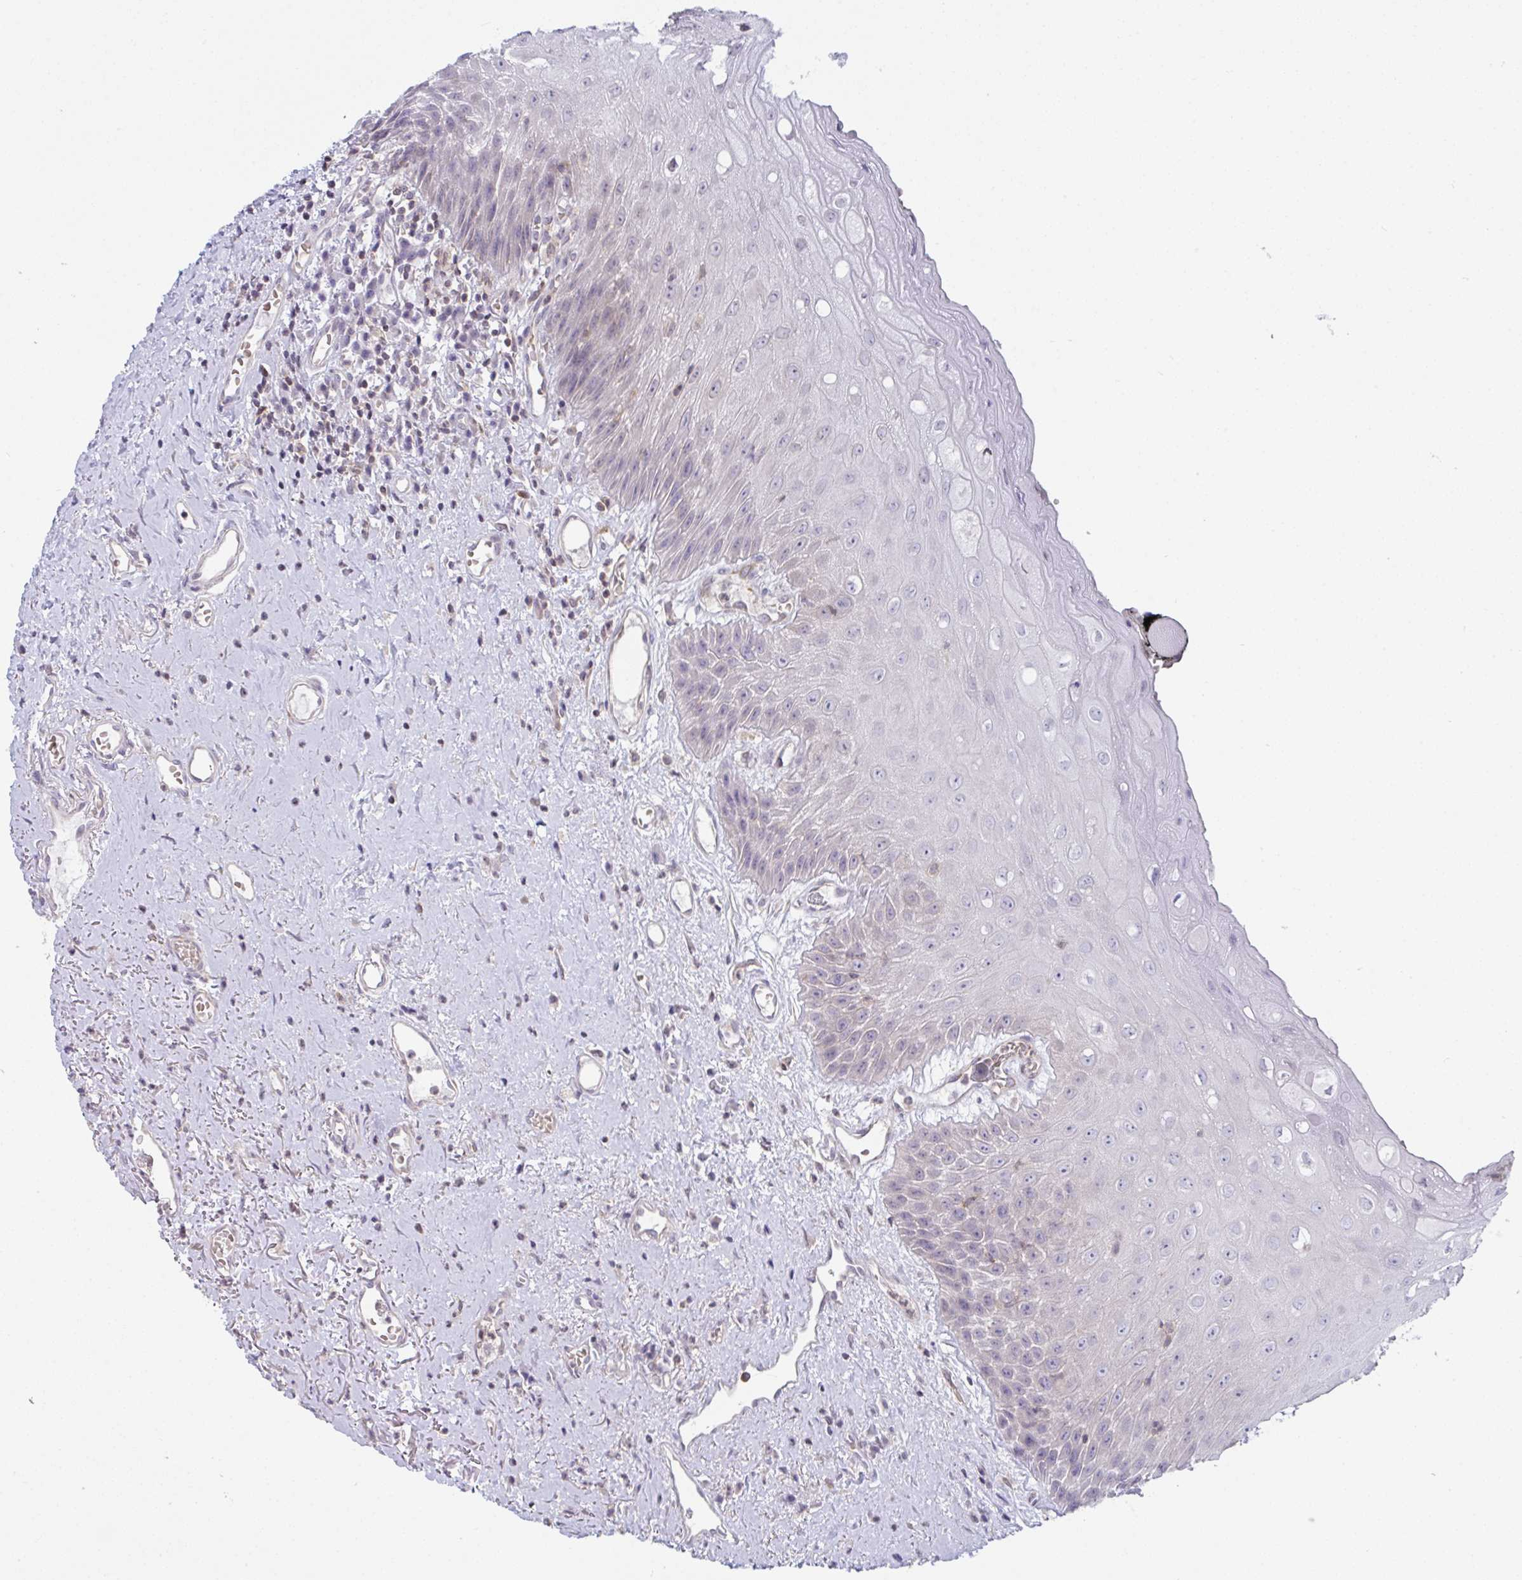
{"staining": {"intensity": "negative", "quantity": "none", "location": "none"}, "tissue": "oral mucosa", "cell_type": "Squamous epithelial cells", "image_type": "normal", "snomed": [{"axis": "morphology", "description": "Normal tissue, NOS"}, {"axis": "morphology", "description": "Squamous cell carcinoma, NOS"}, {"axis": "topography", "description": "Oral tissue"}, {"axis": "topography", "description": "Peripheral nerve tissue"}, {"axis": "topography", "description": "Head-Neck"}], "caption": "High magnification brightfield microscopy of normal oral mucosa stained with DAB (3,3'-diaminobenzidine) (brown) and counterstained with hematoxylin (blue): squamous epithelial cells show no significant expression.", "gene": "TANK", "patient": {"sex": "female", "age": 59}}